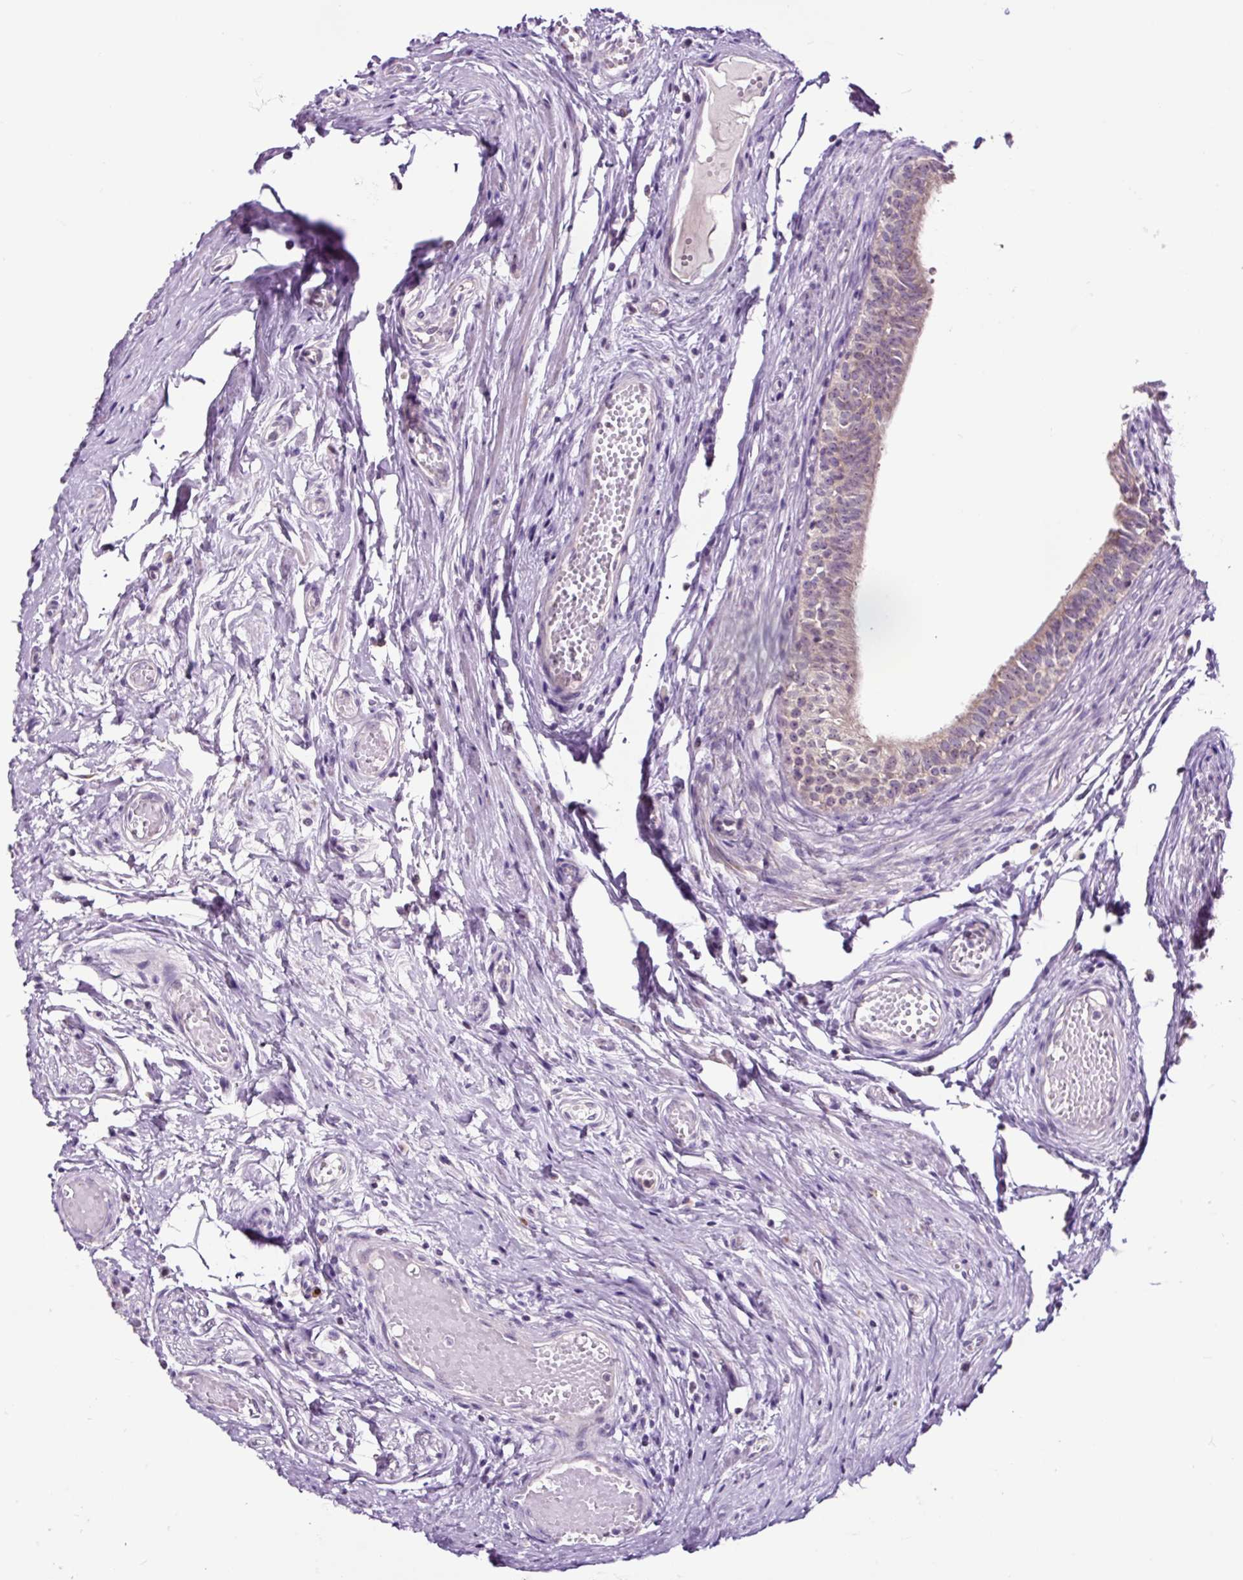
{"staining": {"intensity": "weak", "quantity": ">75%", "location": "cytoplasmic/membranous,nuclear"}, "tissue": "epididymis", "cell_type": "Glandular cells", "image_type": "normal", "snomed": [{"axis": "morphology", "description": "Normal tissue, NOS"}, {"axis": "topography", "description": "Epididymis, spermatic cord, NOS"}], "caption": "There is low levels of weak cytoplasmic/membranous,nuclear staining in glandular cells of benign epididymis, as demonstrated by immunohistochemical staining (brown color).", "gene": "NOM1", "patient": {"sex": "male", "age": 22}}